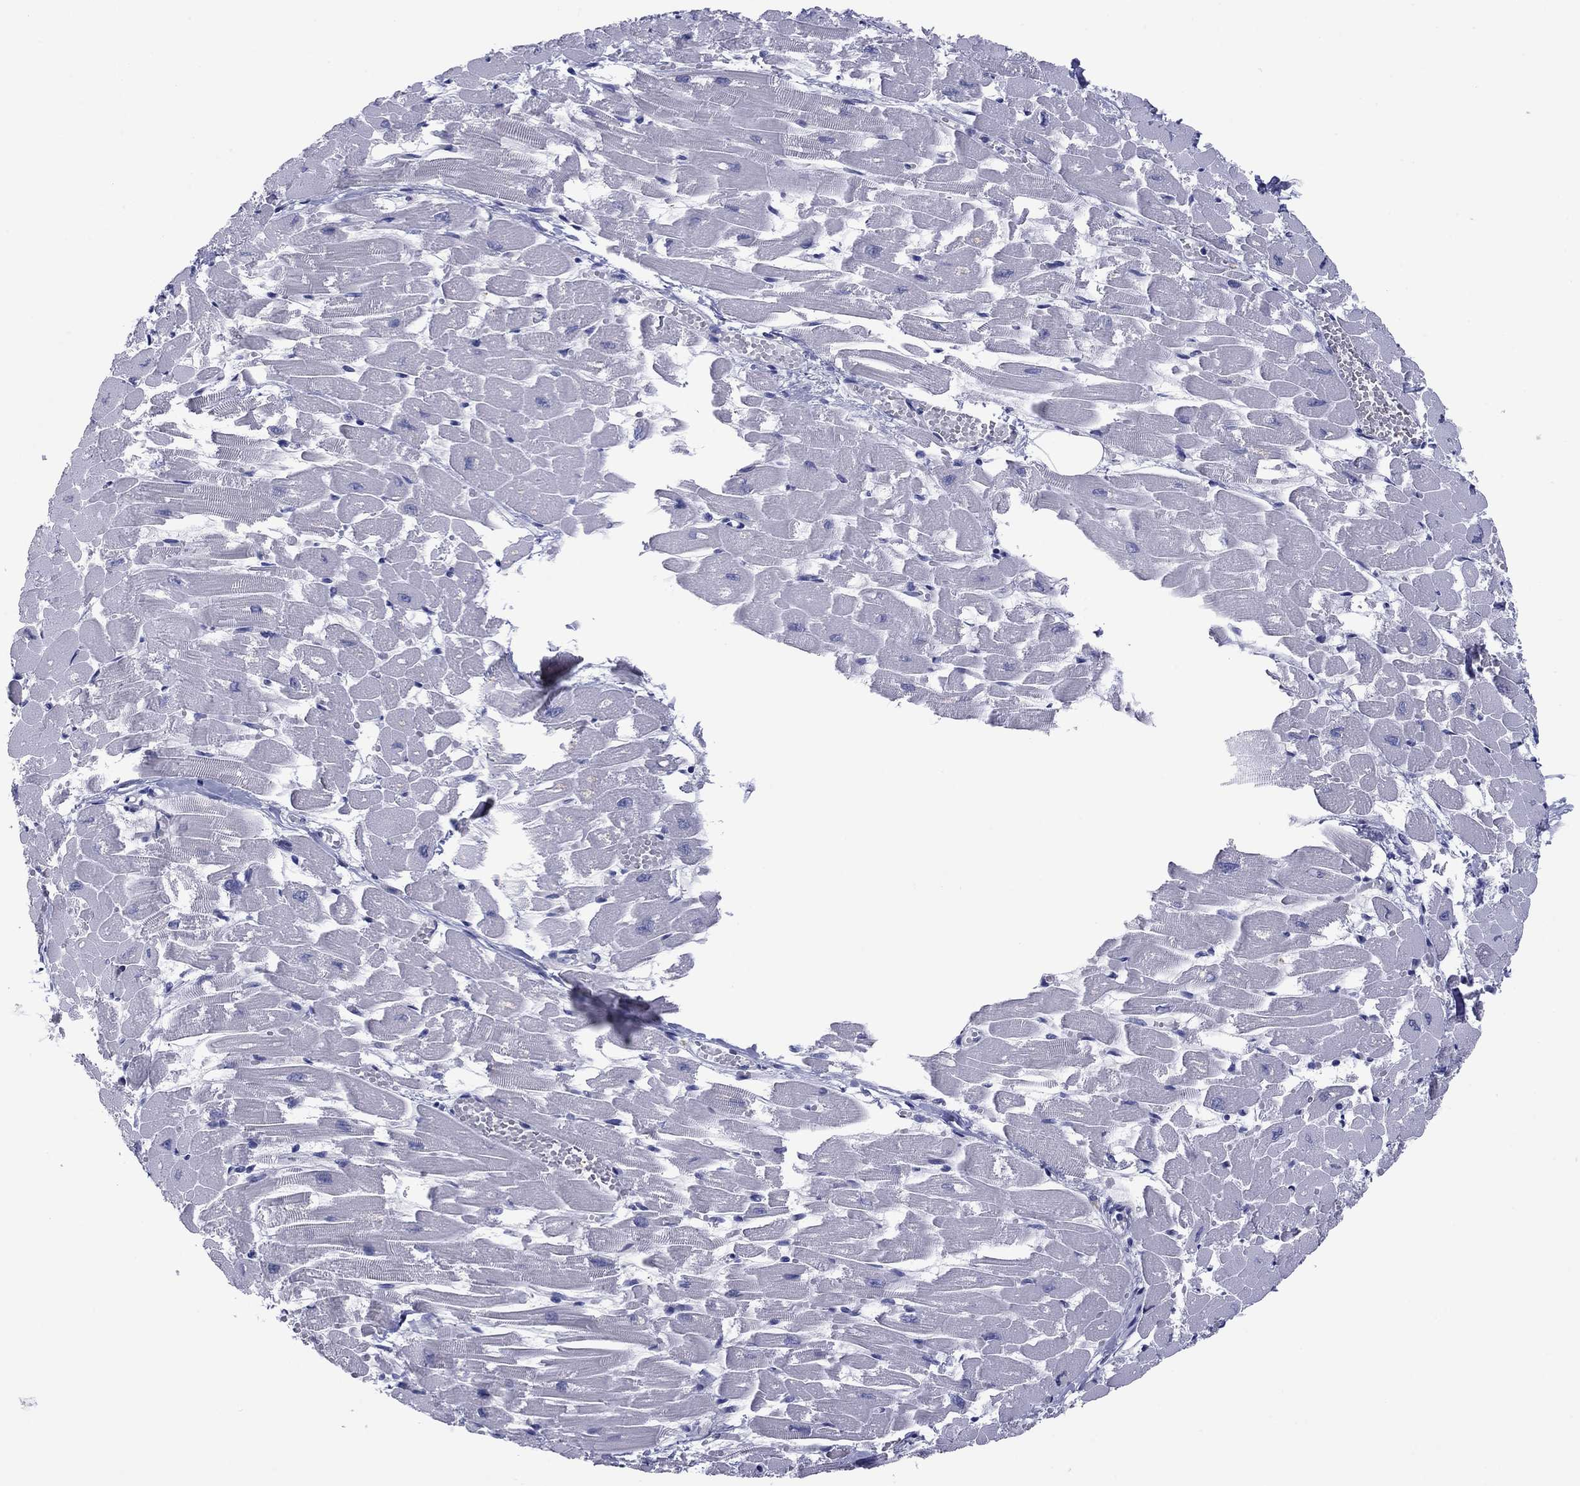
{"staining": {"intensity": "negative", "quantity": "none", "location": "none"}, "tissue": "heart muscle", "cell_type": "Cardiomyocytes", "image_type": "normal", "snomed": [{"axis": "morphology", "description": "Normal tissue, NOS"}, {"axis": "topography", "description": "Heart"}], "caption": "High power microscopy micrograph of an immunohistochemistry (IHC) photomicrograph of unremarkable heart muscle, revealing no significant positivity in cardiomyocytes. (DAB immunohistochemistry (IHC) with hematoxylin counter stain).", "gene": "TCFL5", "patient": {"sex": "female", "age": 52}}